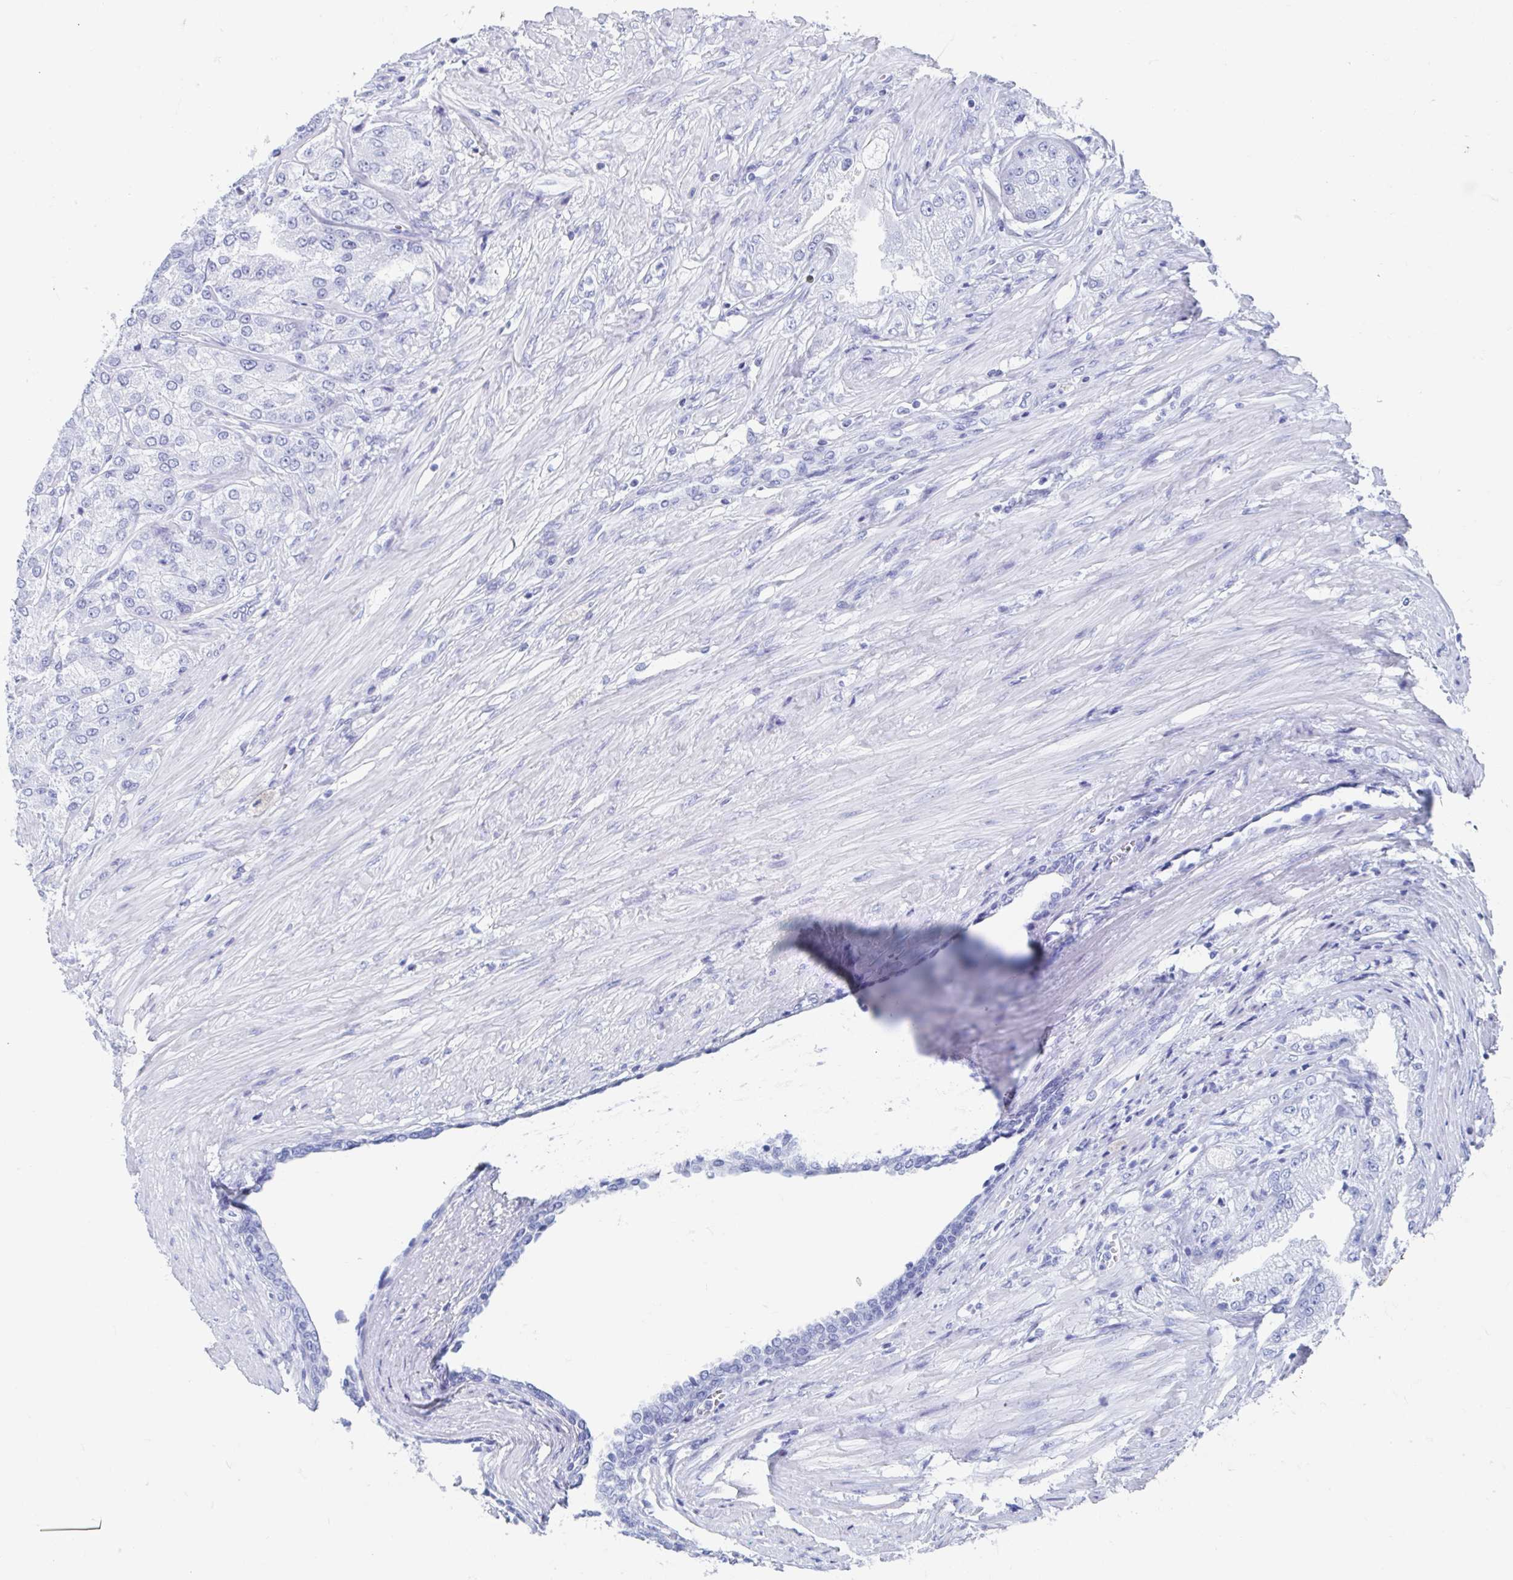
{"staining": {"intensity": "negative", "quantity": "none", "location": "none"}, "tissue": "prostate cancer", "cell_type": "Tumor cells", "image_type": "cancer", "snomed": [{"axis": "morphology", "description": "Adenocarcinoma, High grade"}, {"axis": "topography", "description": "Prostate"}], "caption": "High-grade adenocarcinoma (prostate) stained for a protein using immunohistochemistry demonstrates no positivity tumor cells.", "gene": "HDGFL1", "patient": {"sex": "male", "age": 61}}